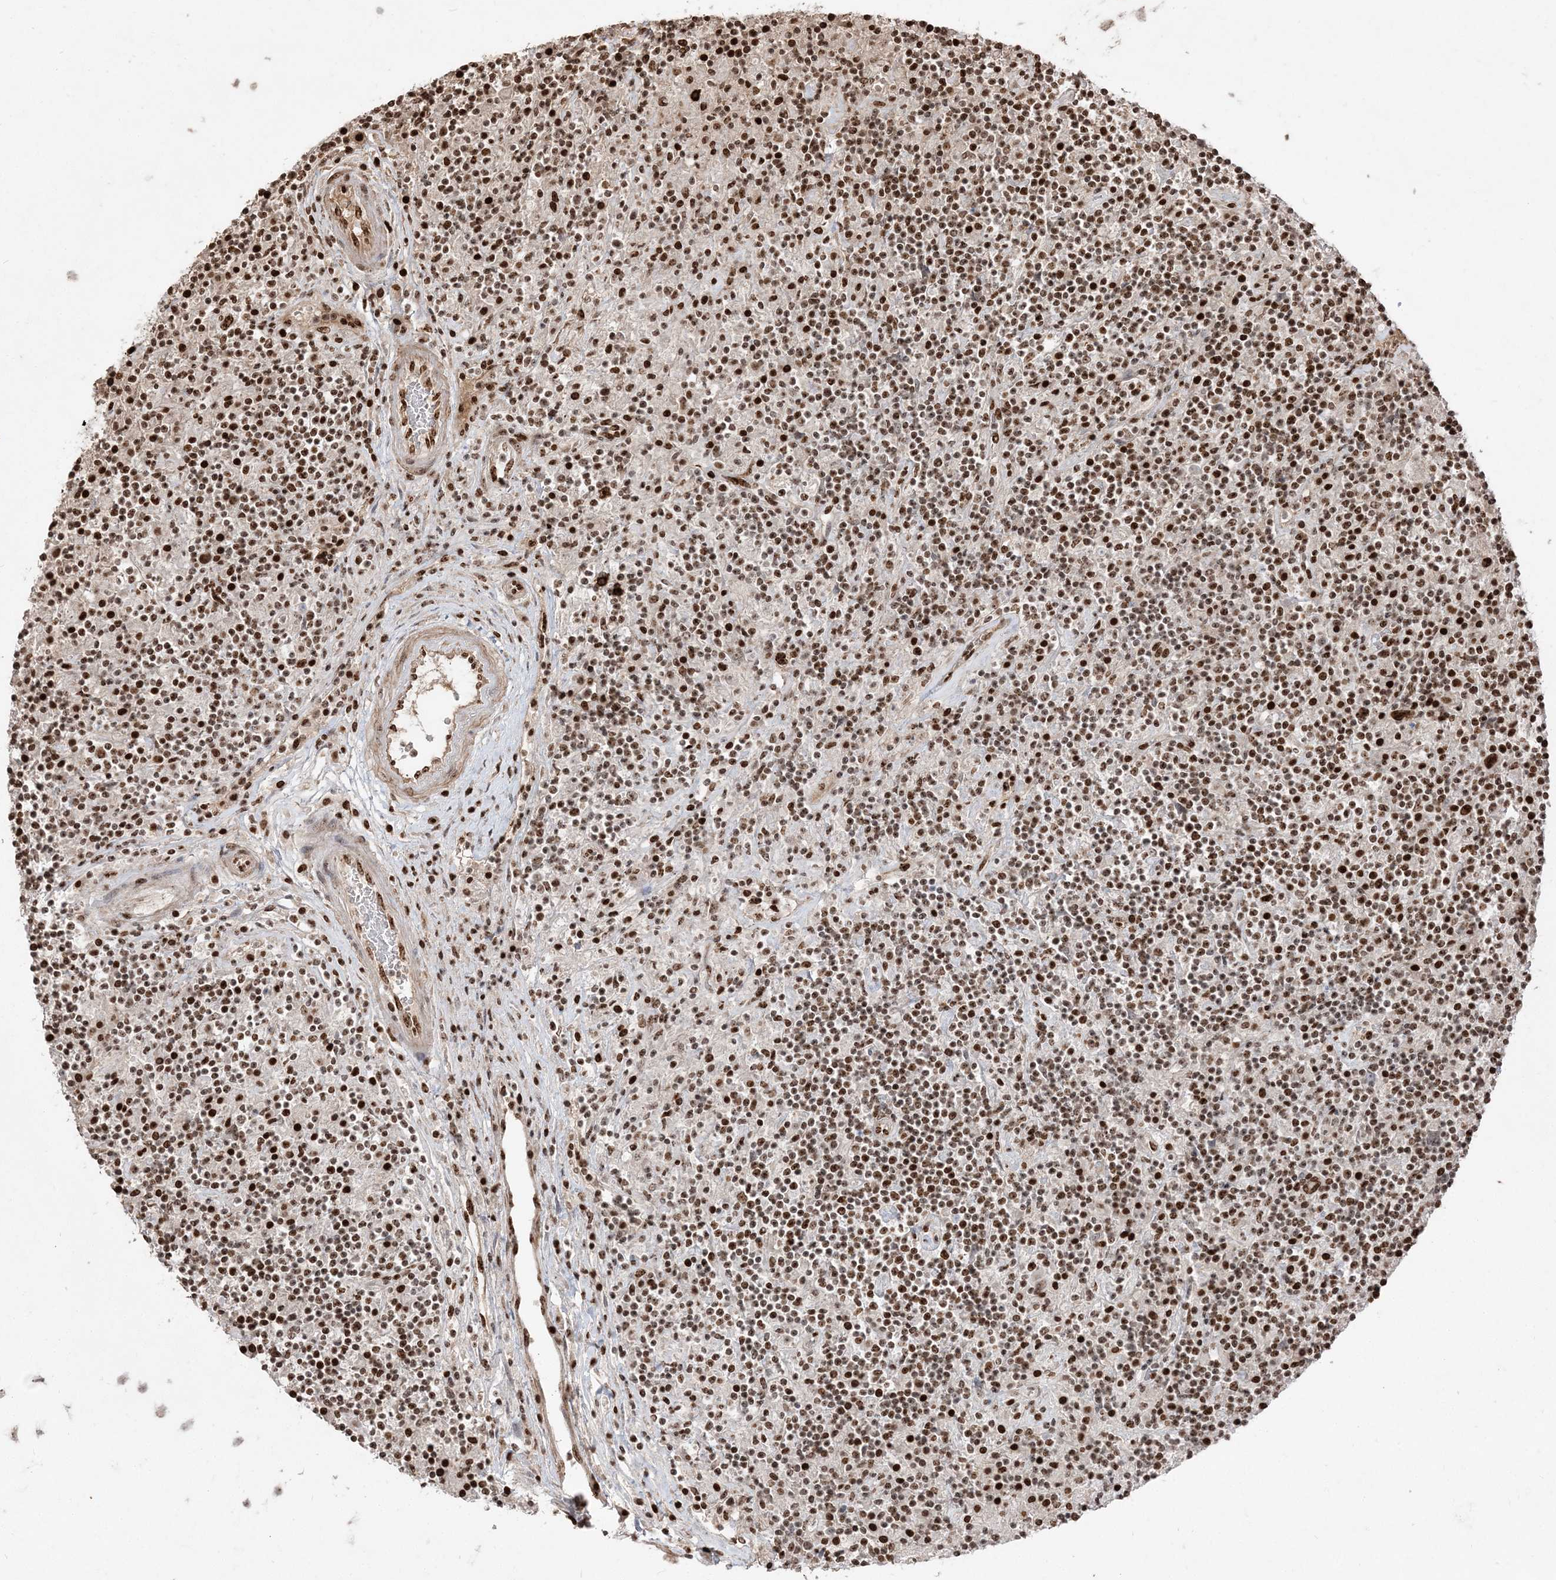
{"staining": {"intensity": "moderate", "quantity": ">75%", "location": "nuclear"}, "tissue": "lymphoma", "cell_type": "Tumor cells", "image_type": "cancer", "snomed": [{"axis": "morphology", "description": "Hodgkin's disease, NOS"}, {"axis": "topography", "description": "Lymph node"}], "caption": "Human Hodgkin's disease stained with a brown dye demonstrates moderate nuclear positive staining in about >75% of tumor cells.", "gene": "RBM17", "patient": {"sex": "male", "age": 70}}